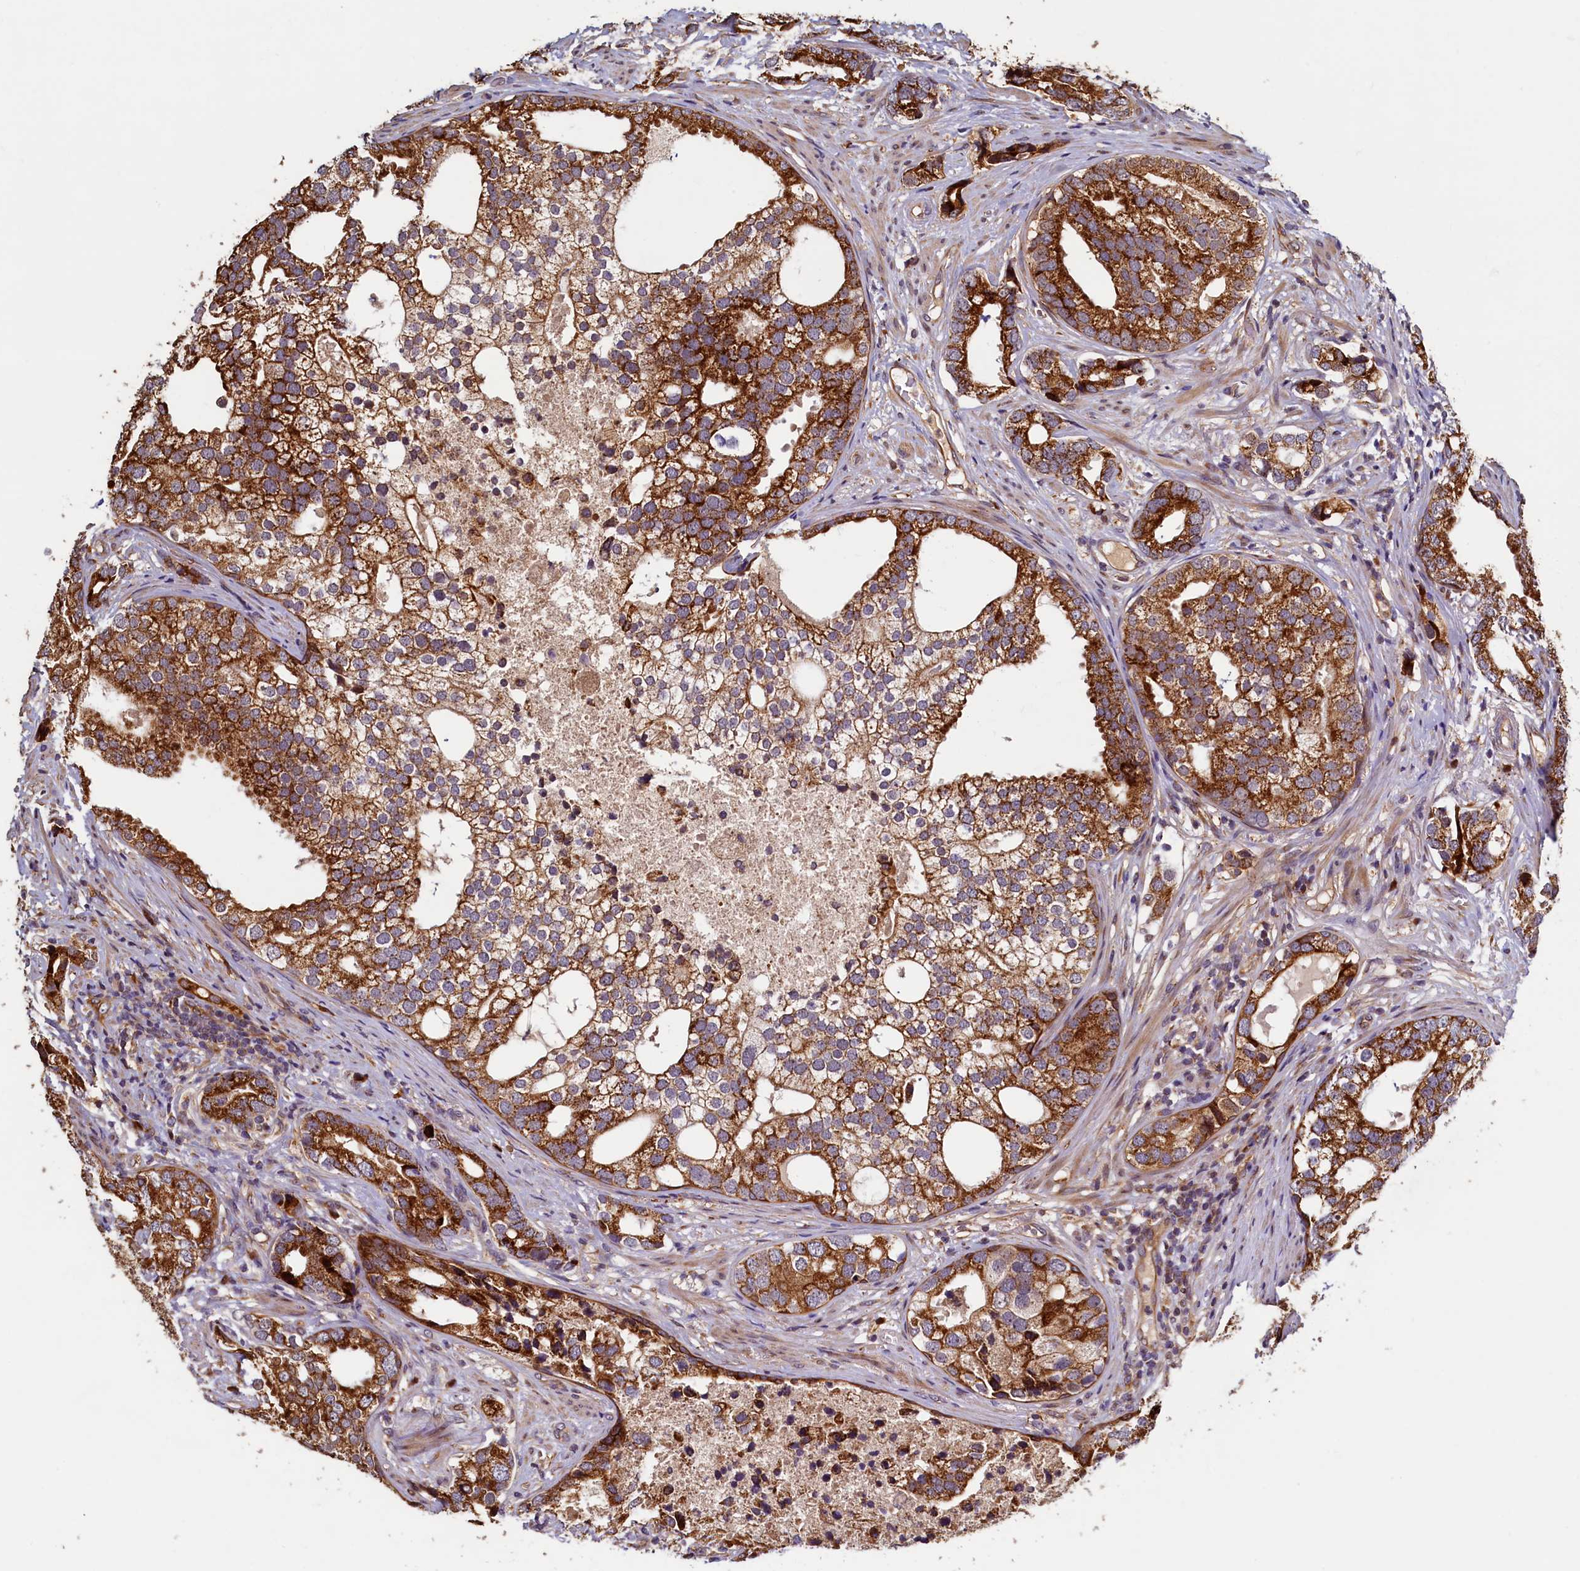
{"staining": {"intensity": "strong", "quantity": ">75%", "location": "cytoplasmic/membranous"}, "tissue": "prostate cancer", "cell_type": "Tumor cells", "image_type": "cancer", "snomed": [{"axis": "morphology", "description": "Adenocarcinoma, High grade"}, {"axis": "topography", "description": "Prostate"}], "caption": "A high amount of strong cytoplasmic/membranous staining is identified in about >75% of tumor cells in prostate cancer tissue.", "gene": "NCKAP5L", "patient": {"sex": "male", "age": 75}}